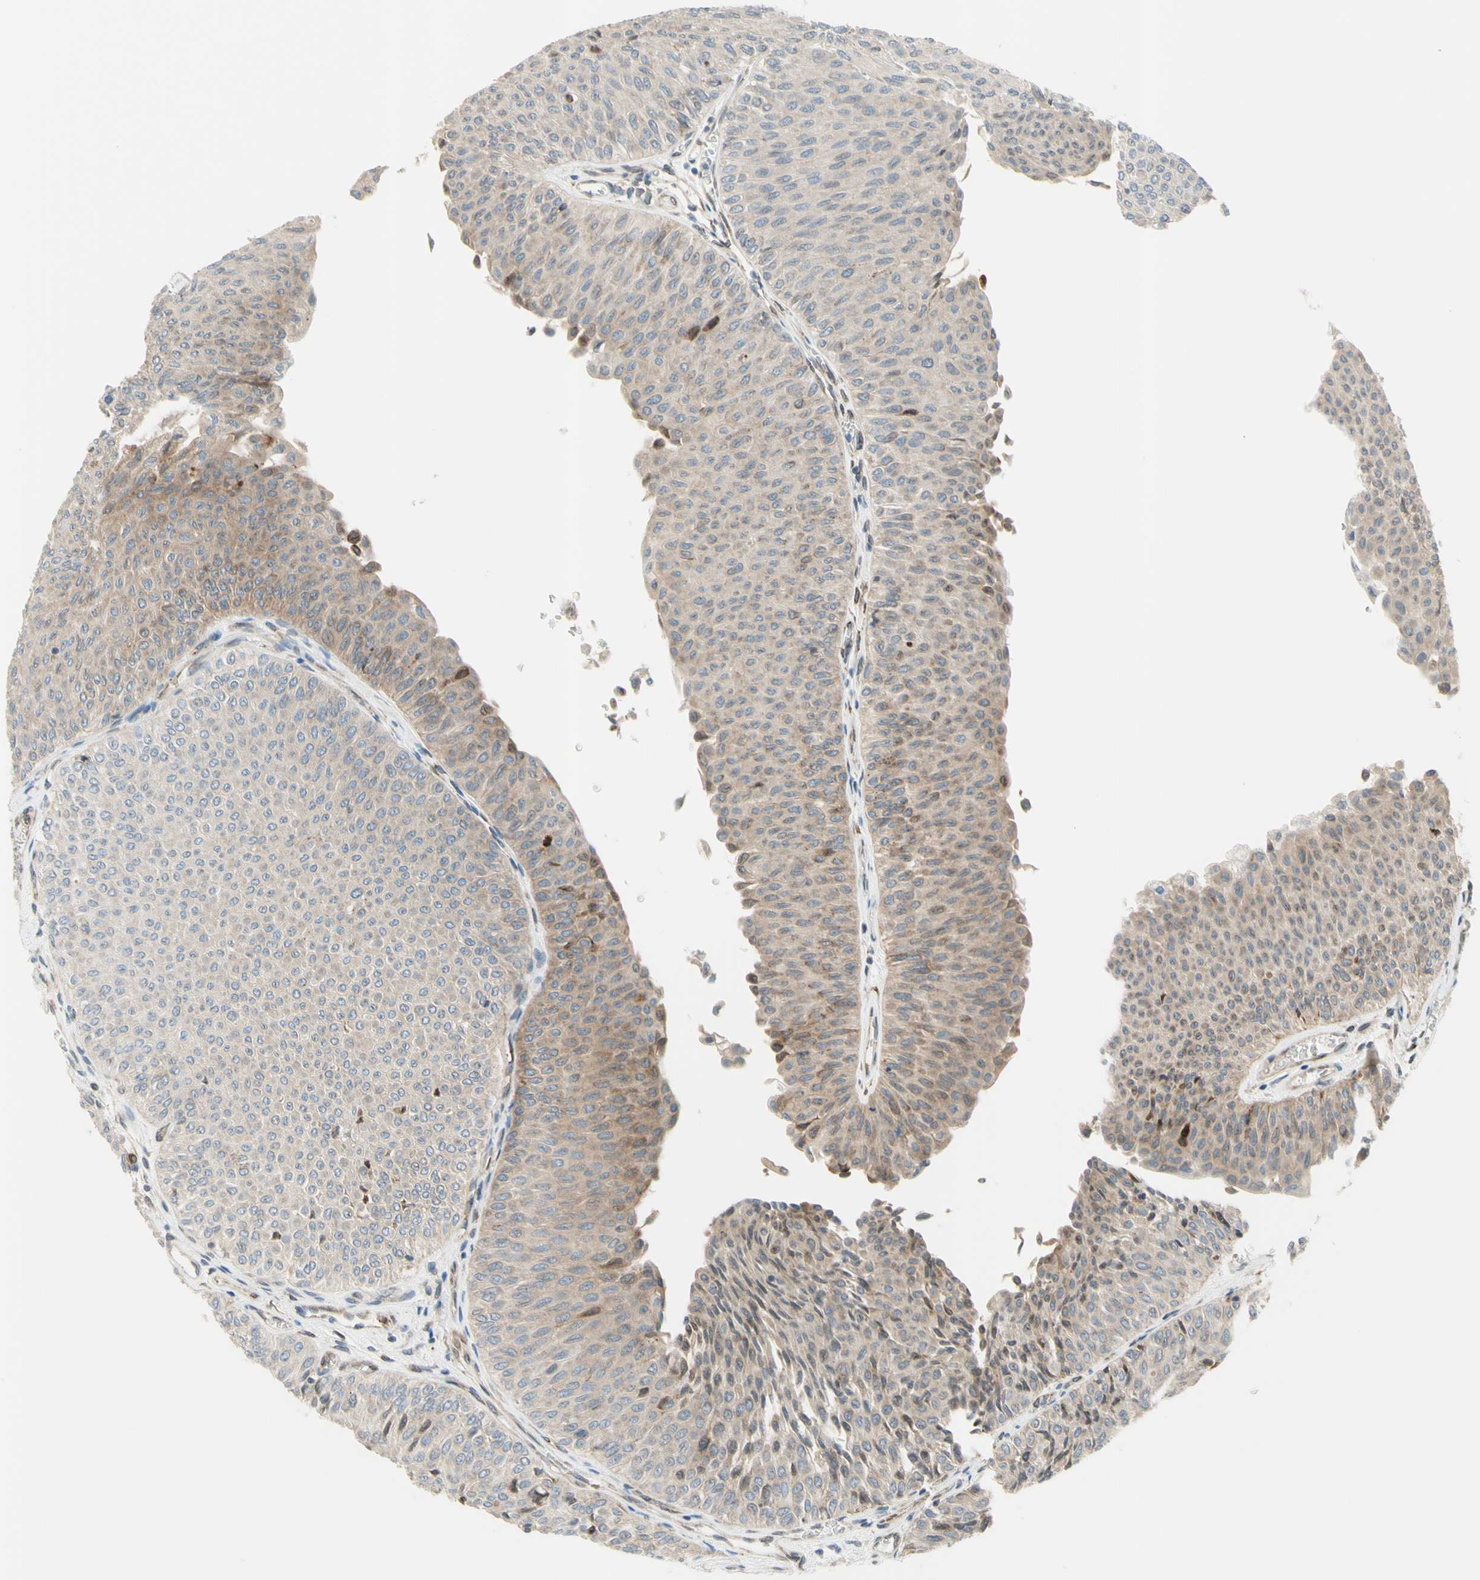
{"staining": {"intensity": "weak", "quantity": ">75%", "location": "cytoplasmic/membranous"}, "tissue": "urothelial cancer", "cell_type": "Tumor cells", "image_type": "cancer", "snomed": [{"axis": "morphology", "description": "Urothelial carcinoma, Low grade"}, {"axis": "topography", "description": "Urinary bladder"}], "caption": "Weak cytoplasmic/membranous protein positivity is present in approximately >75% of tumor cells in low-grade urothelial carcinoma. The protein is stained brown, and the nuclei are stained in blue (DAB (3,3'-diaminobenzidine) IHC with brightfield microscopy, high magnification).", "gene": "TRAF2", "patient": {"sex": "male", "age": 78}}